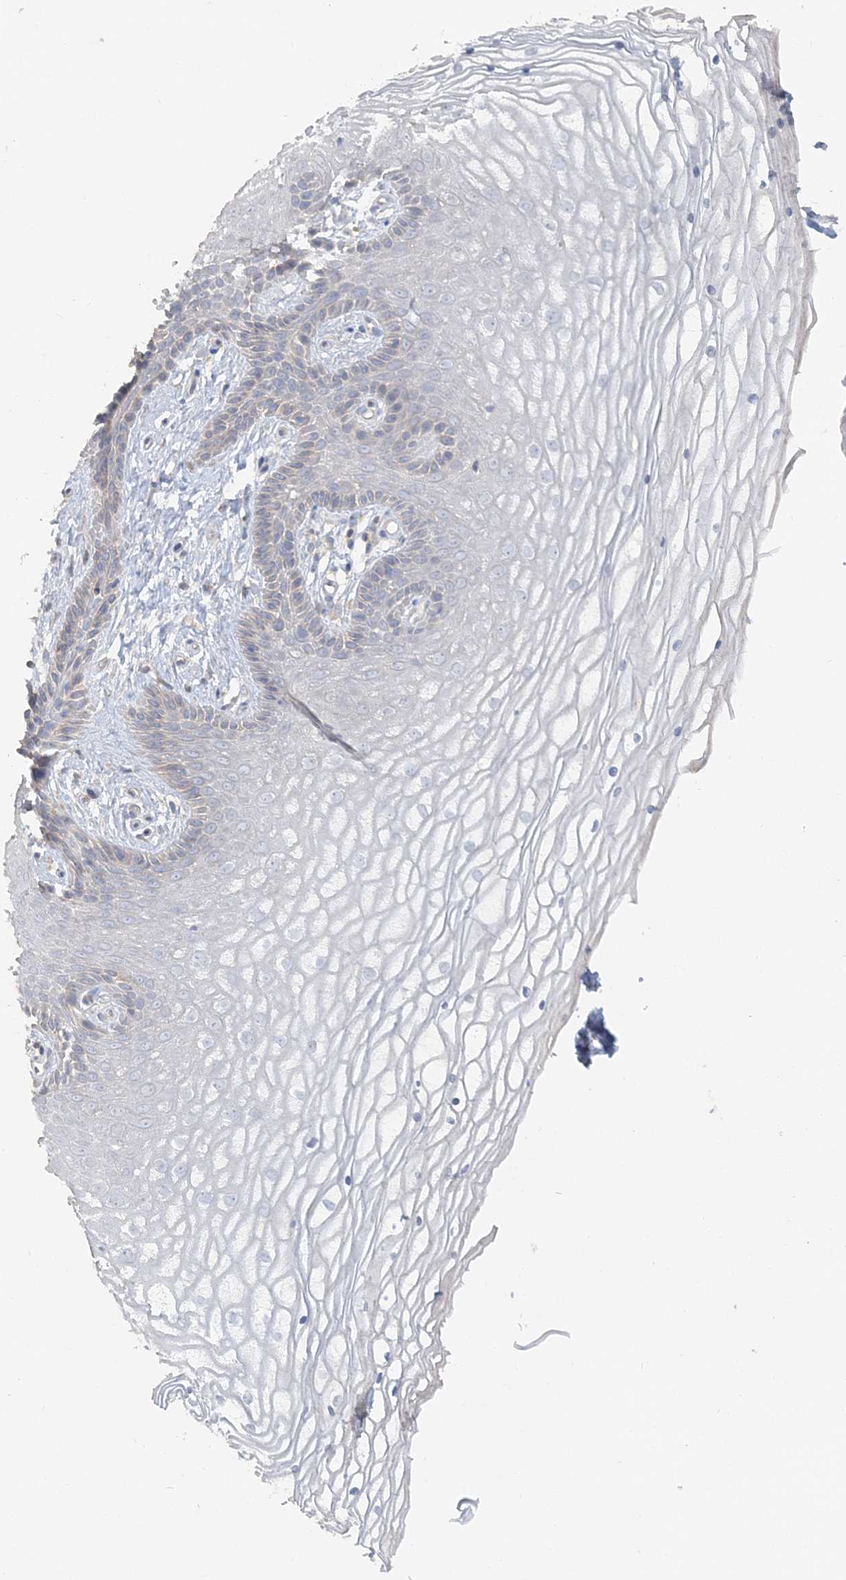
{"staining": {"intensity": "weak", "quantity": "<25%", "location": "cytoplasmic/membranous"}, "tissue": "vagina", "cell_type": "Squamous epithelial cells", "image_type": "normal", "snomed": [{"axis": "morphology", "description": "Normal tissue, NOS"}, {"axis": "topography", "description": "Vagina"}, {"axis": "topography", "description": "Cervix"}], "caption": "This is a image of immunohistochemistry (IHC) staining of benign vagina, which shows no staining in squamous epithelial cells.", "gene": "TBC1D5", "patient": {"sex": "female", "age": 40}}